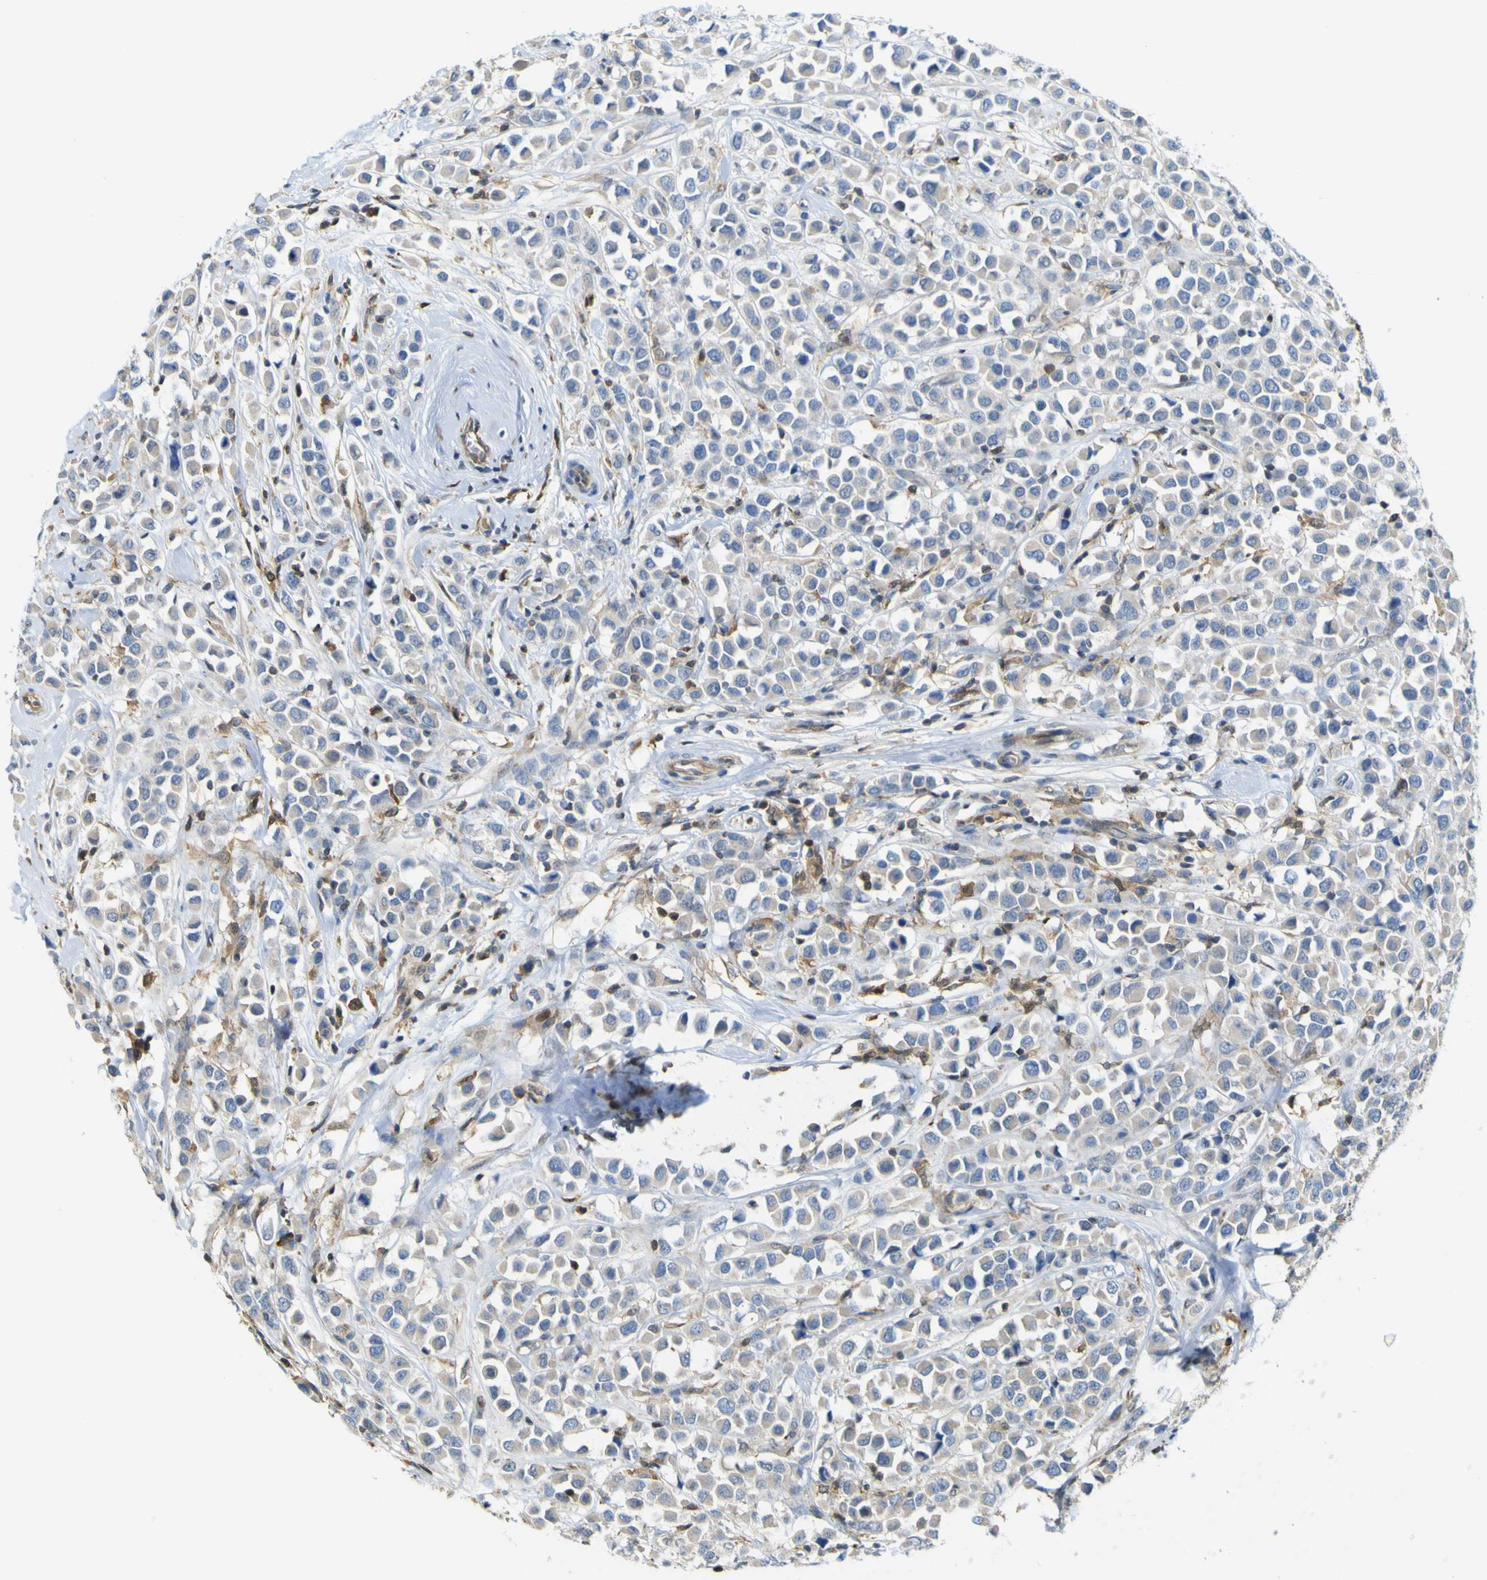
{"staining": {"intensity": "weak", "quantity": "25%-75%", "location": "cytoplasmic/membranous"}, "tissue": "breast cancer", "cell_type": "Tumor cells", "image_type": "cancer", "snomed": [{"axis": "morphology", "description": "Duct carcinoma"}, {"axis": "topography", "description": "Breast"}], "caption": "Tumor cells show weak cytoplasmic/membranous staining in about 25%-75% of cells in breast intraductal carcinoma. The protein of interest is stained brown, and the nuclei are stained in blue (DAB IHC with brightfield microscopy, high magnification).", "gene": "ABHD3", "patient": {"sex": "female", "age": 61}}